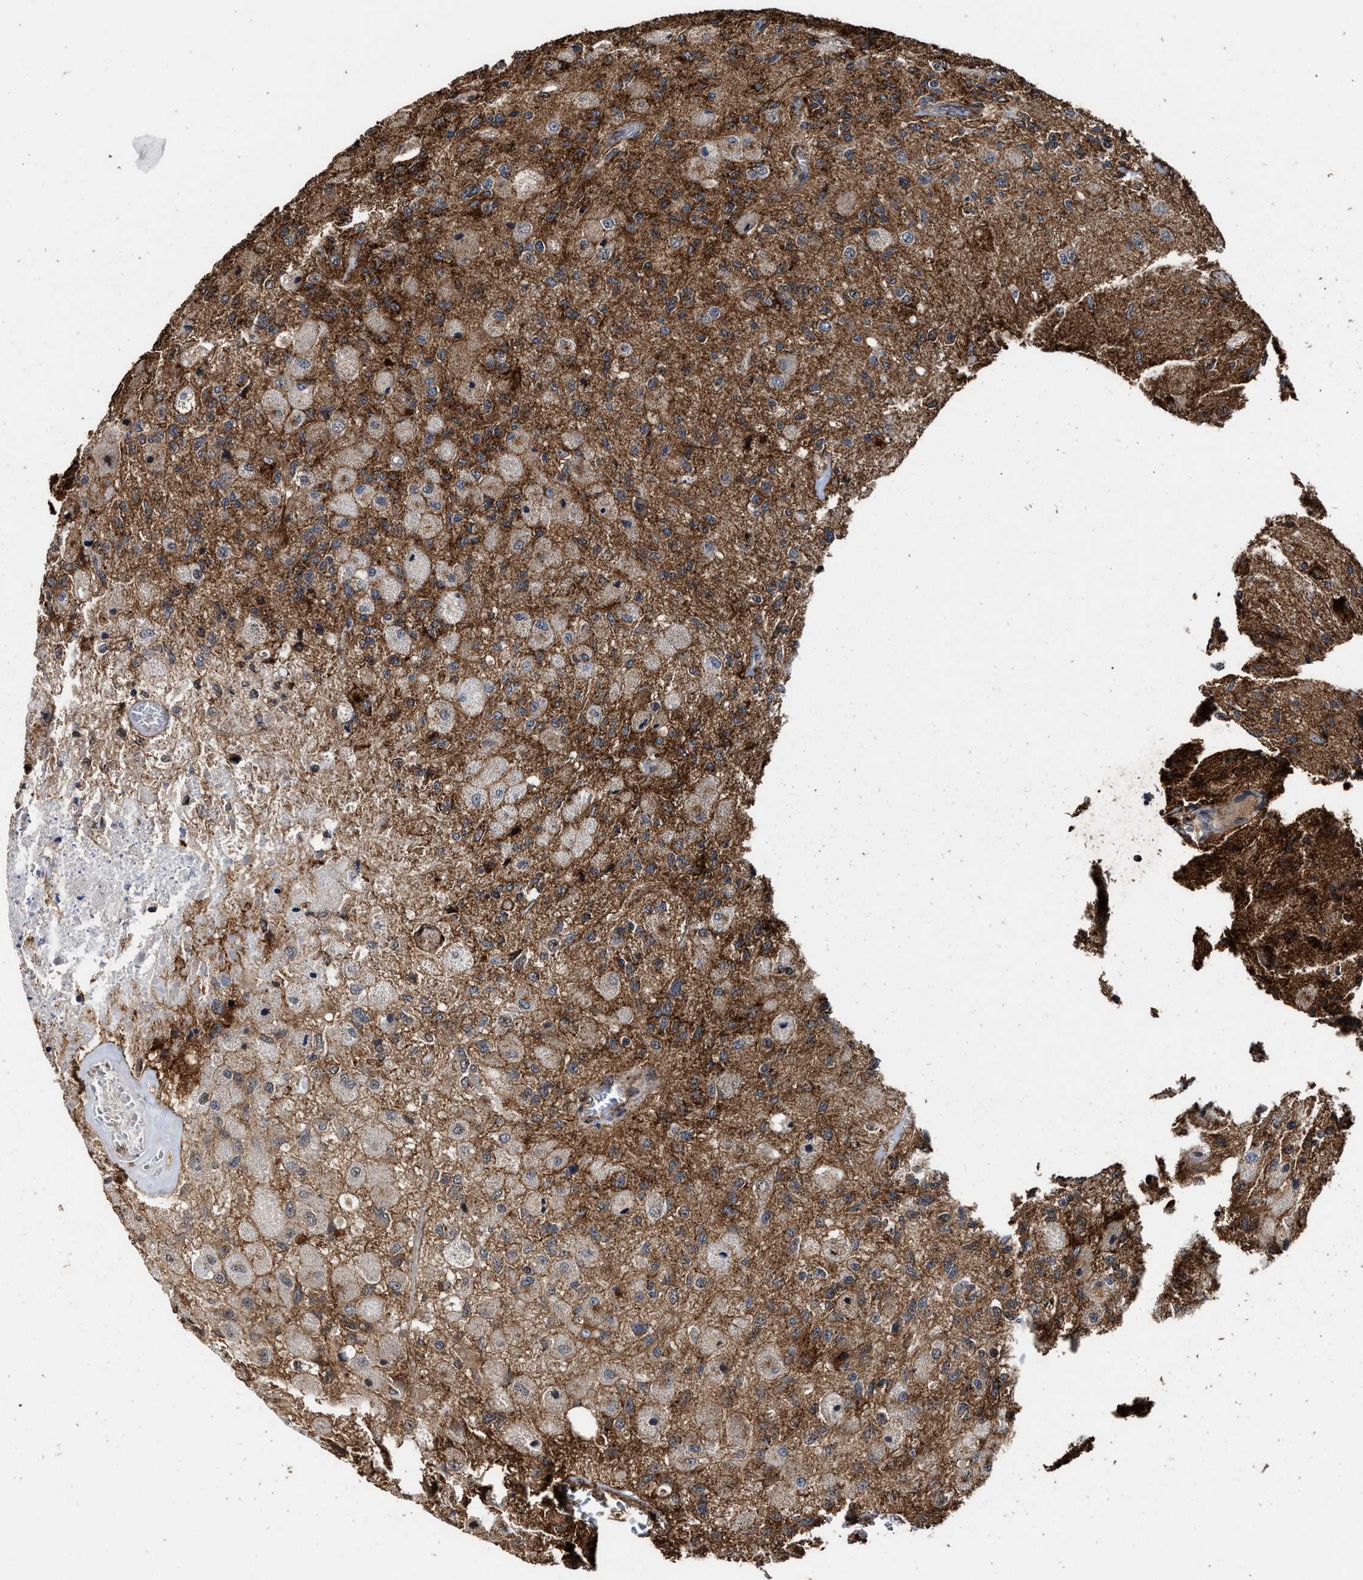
{"staining": {"intensity": "moderate", "quantity": "25%-75%", "location": "cytoplasmic/membranous"}, "tissue": "glioma", "cell_type": "Tumor cells", "image_type": "cancer", "snomed": [{"axis": "morphology", "description": "Normal tissue, NOS"}, {"axis": "morphology", "description": "Glioma, malignant, High grade"}, {"axis": "topography", "description": "Cerebral cortex"}], "caption": "This is a micrograph of IHC staining of malignant glioma (high-grade), which shows moderate staining in the cytoplasmic/membranous of tumor cells.", "gene": "SEPTIN2", "patient": {"sex": "male", "age": 77}}